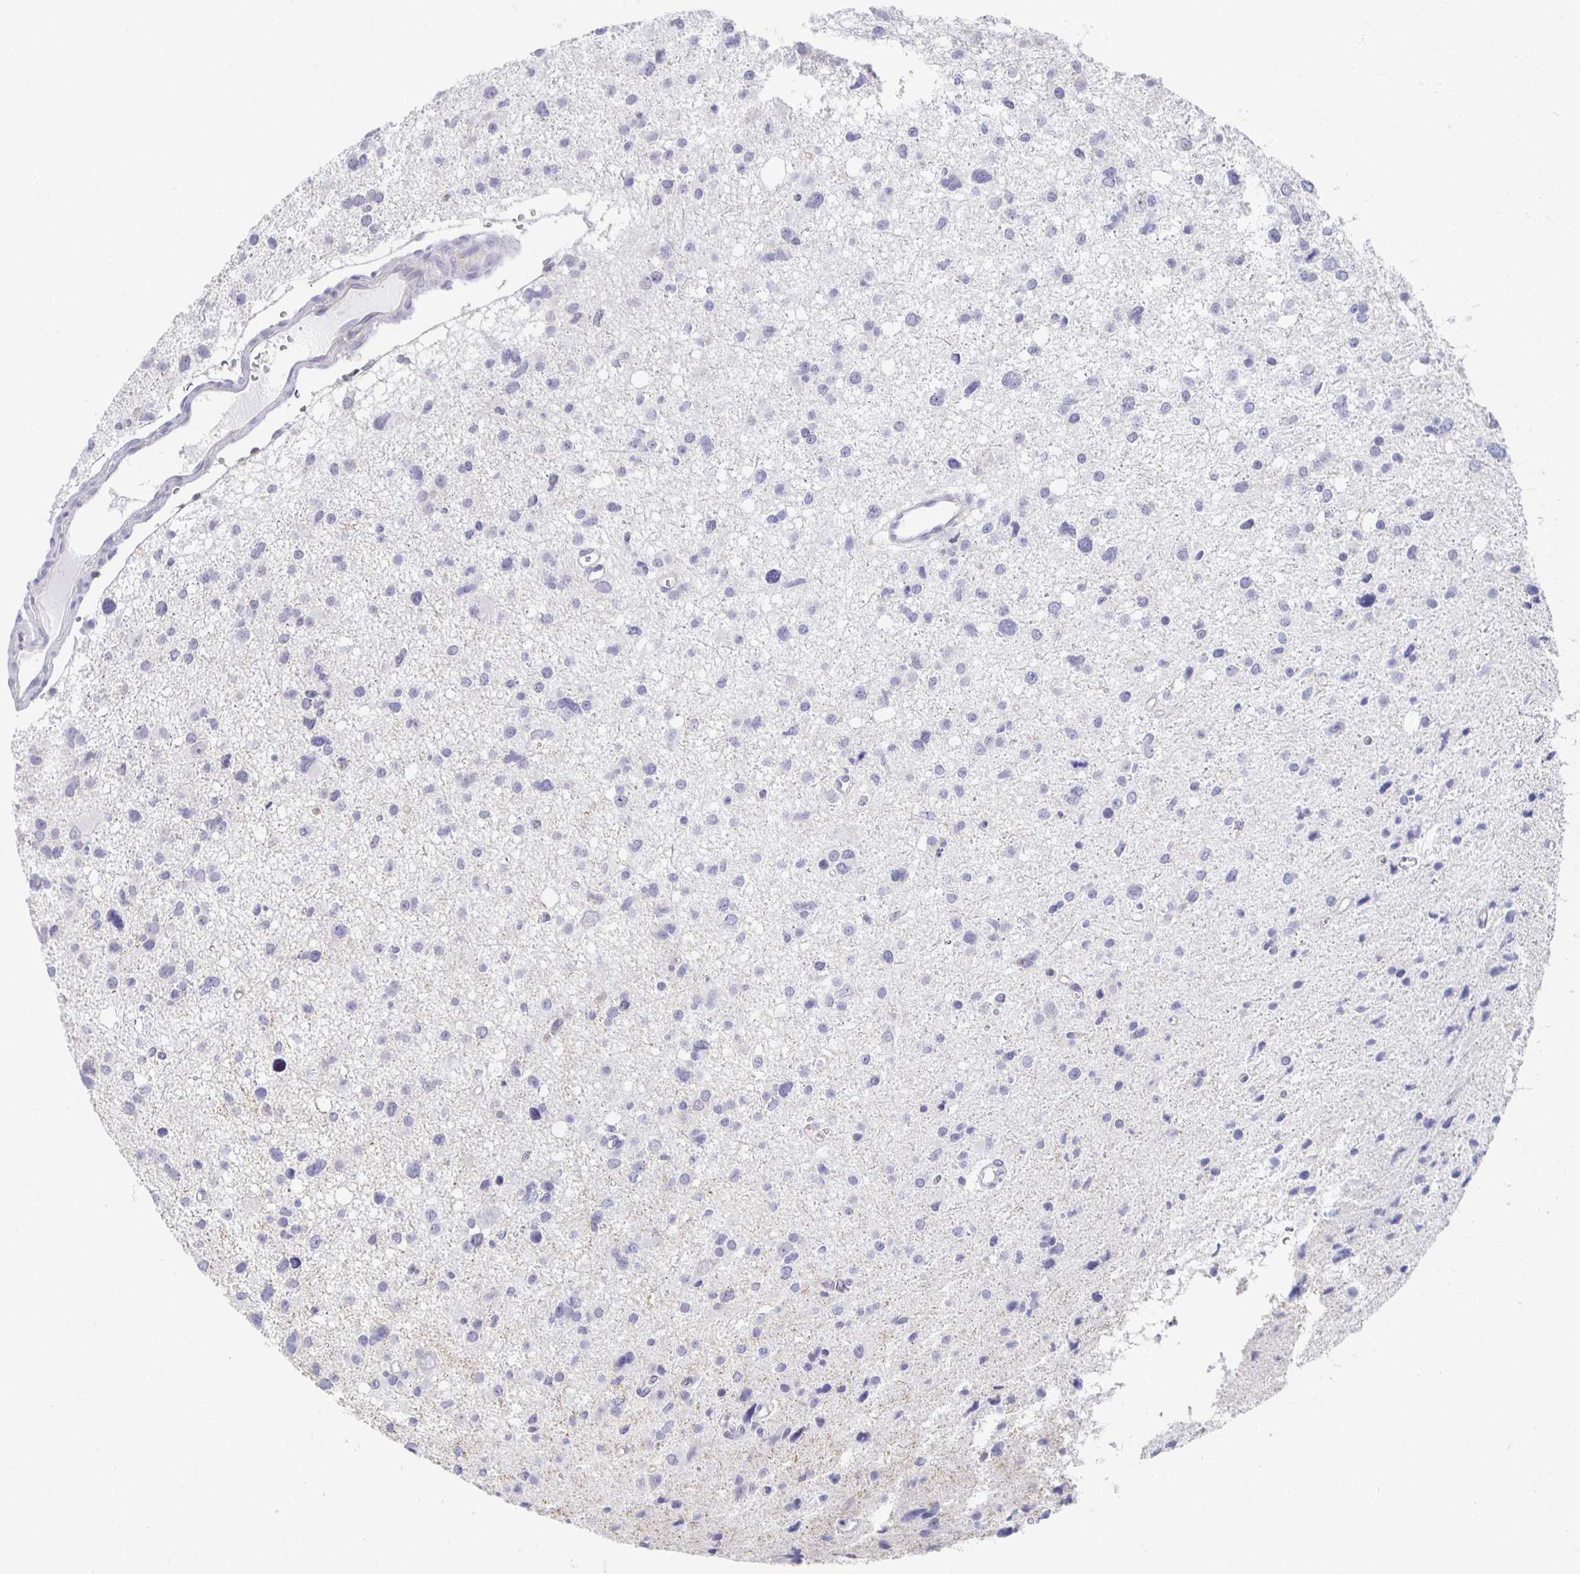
{"staining": {"intensity": "negative", "quantity": "none", "location": "none"}, "tissue": "glioma", "cell_type": "Tumor cells", "image_type": "cancer", "snomed": [{"axis": "morphology", "description": "Glioma, malignant, High grade"}, {"axis": "topography", "description": "Brain"}], "caption": "A high-resolution micrograph shows IHC staining of glioma, which displays no significant positivity in tumor cells.", "gene": "ZNF692", "patient": {"sex": "male", "age": 23}}